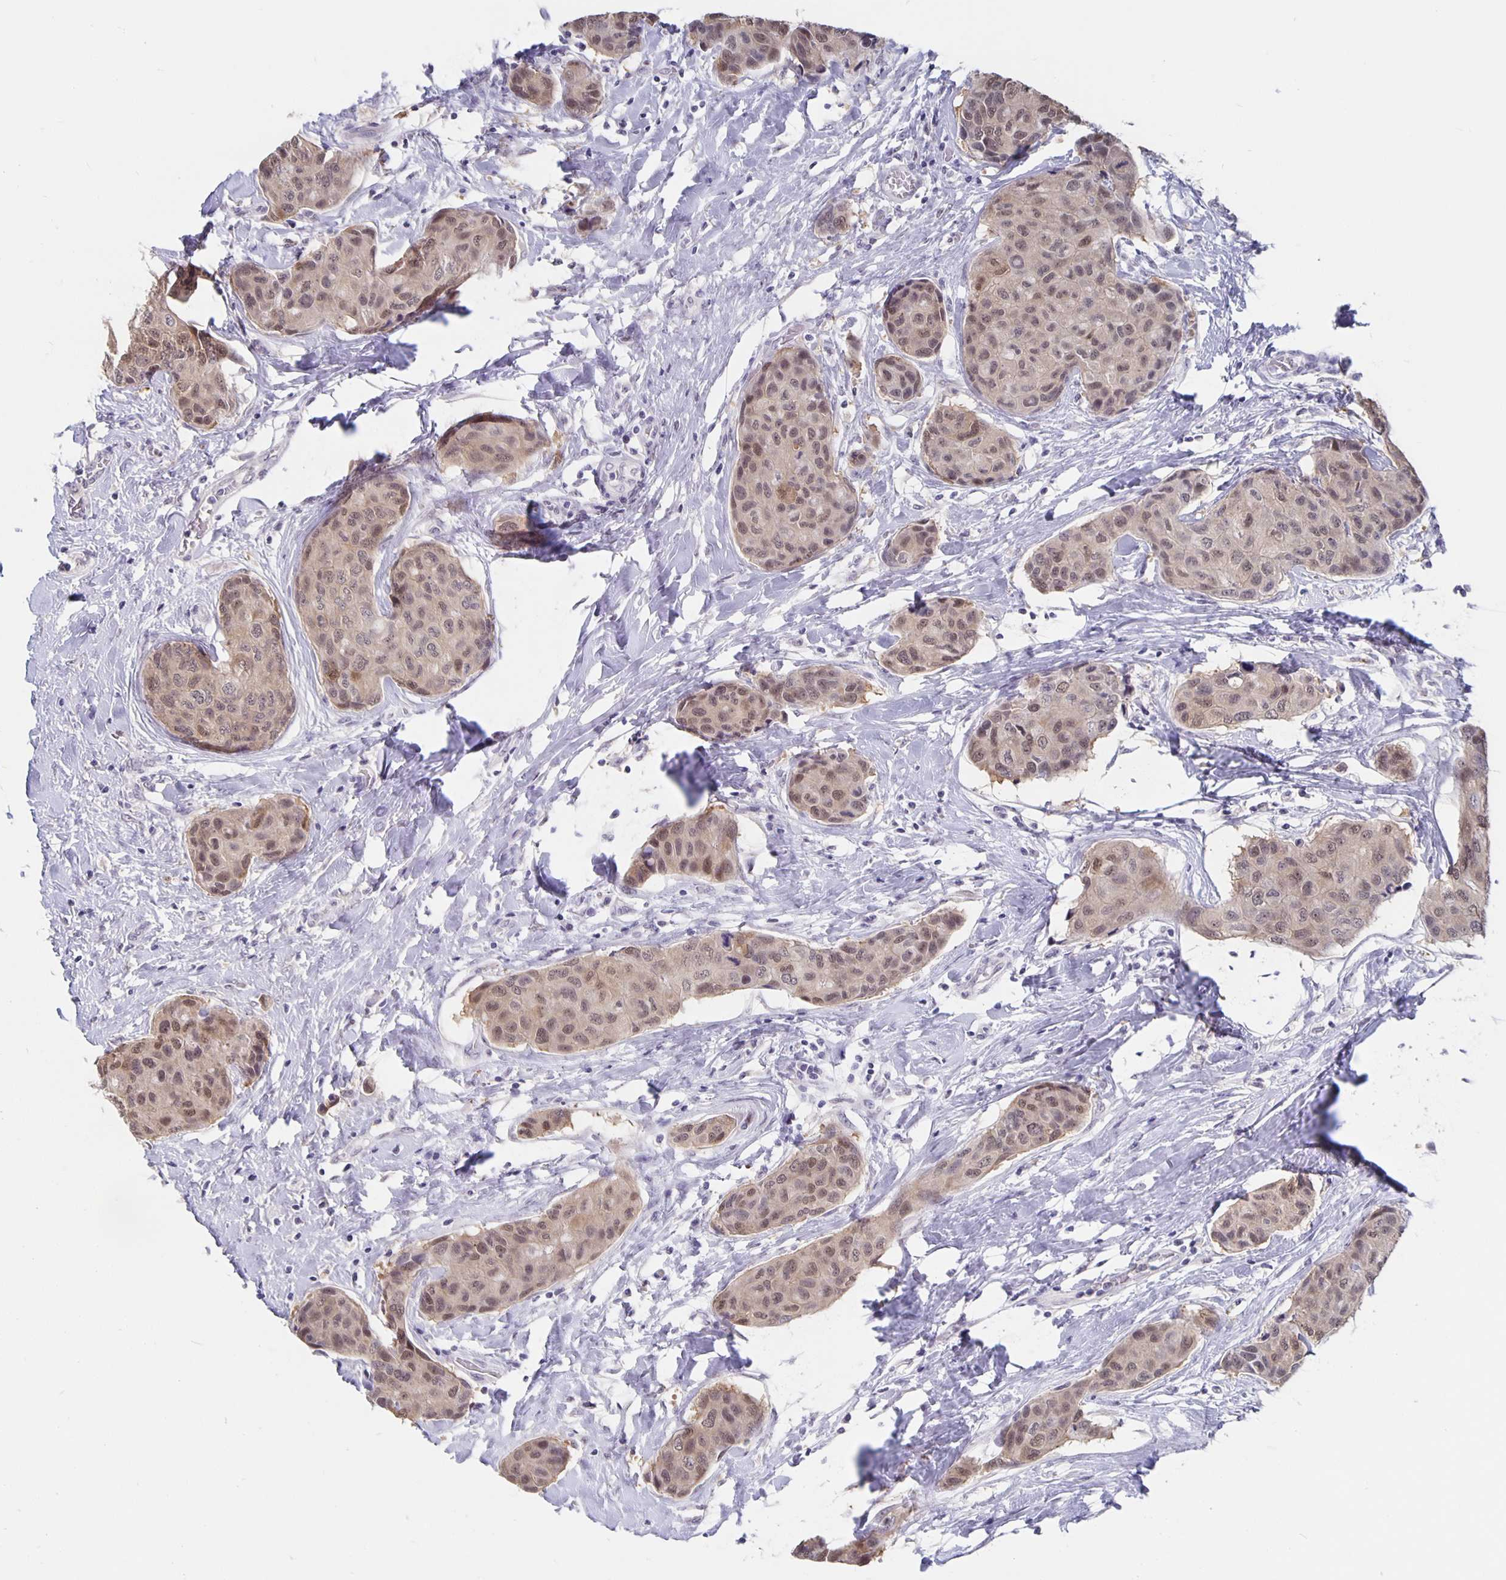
{"staining": {"intensity": "weak", "quantity": ">75%", "location": "cytoplasmic/membranous,nuclear"}, "tissue": "breast cancer", "cell_type": "Tumor cells", "image_type": "cancer", "snomed": [{"axis": "morphology", "description": "Duct carcinoma"}, {"axis": "topography", "description": "Breast"}], "caption": "Protein expression by immunohistochemistry (IHC) displays weak cytoplasmic/membranous and nuclear positivity in approximately >75% of tumor cells in breast invasive ductal carcinoma.", "gene": "ZNF691", "patient": {"sex": "female", "age": 80}}